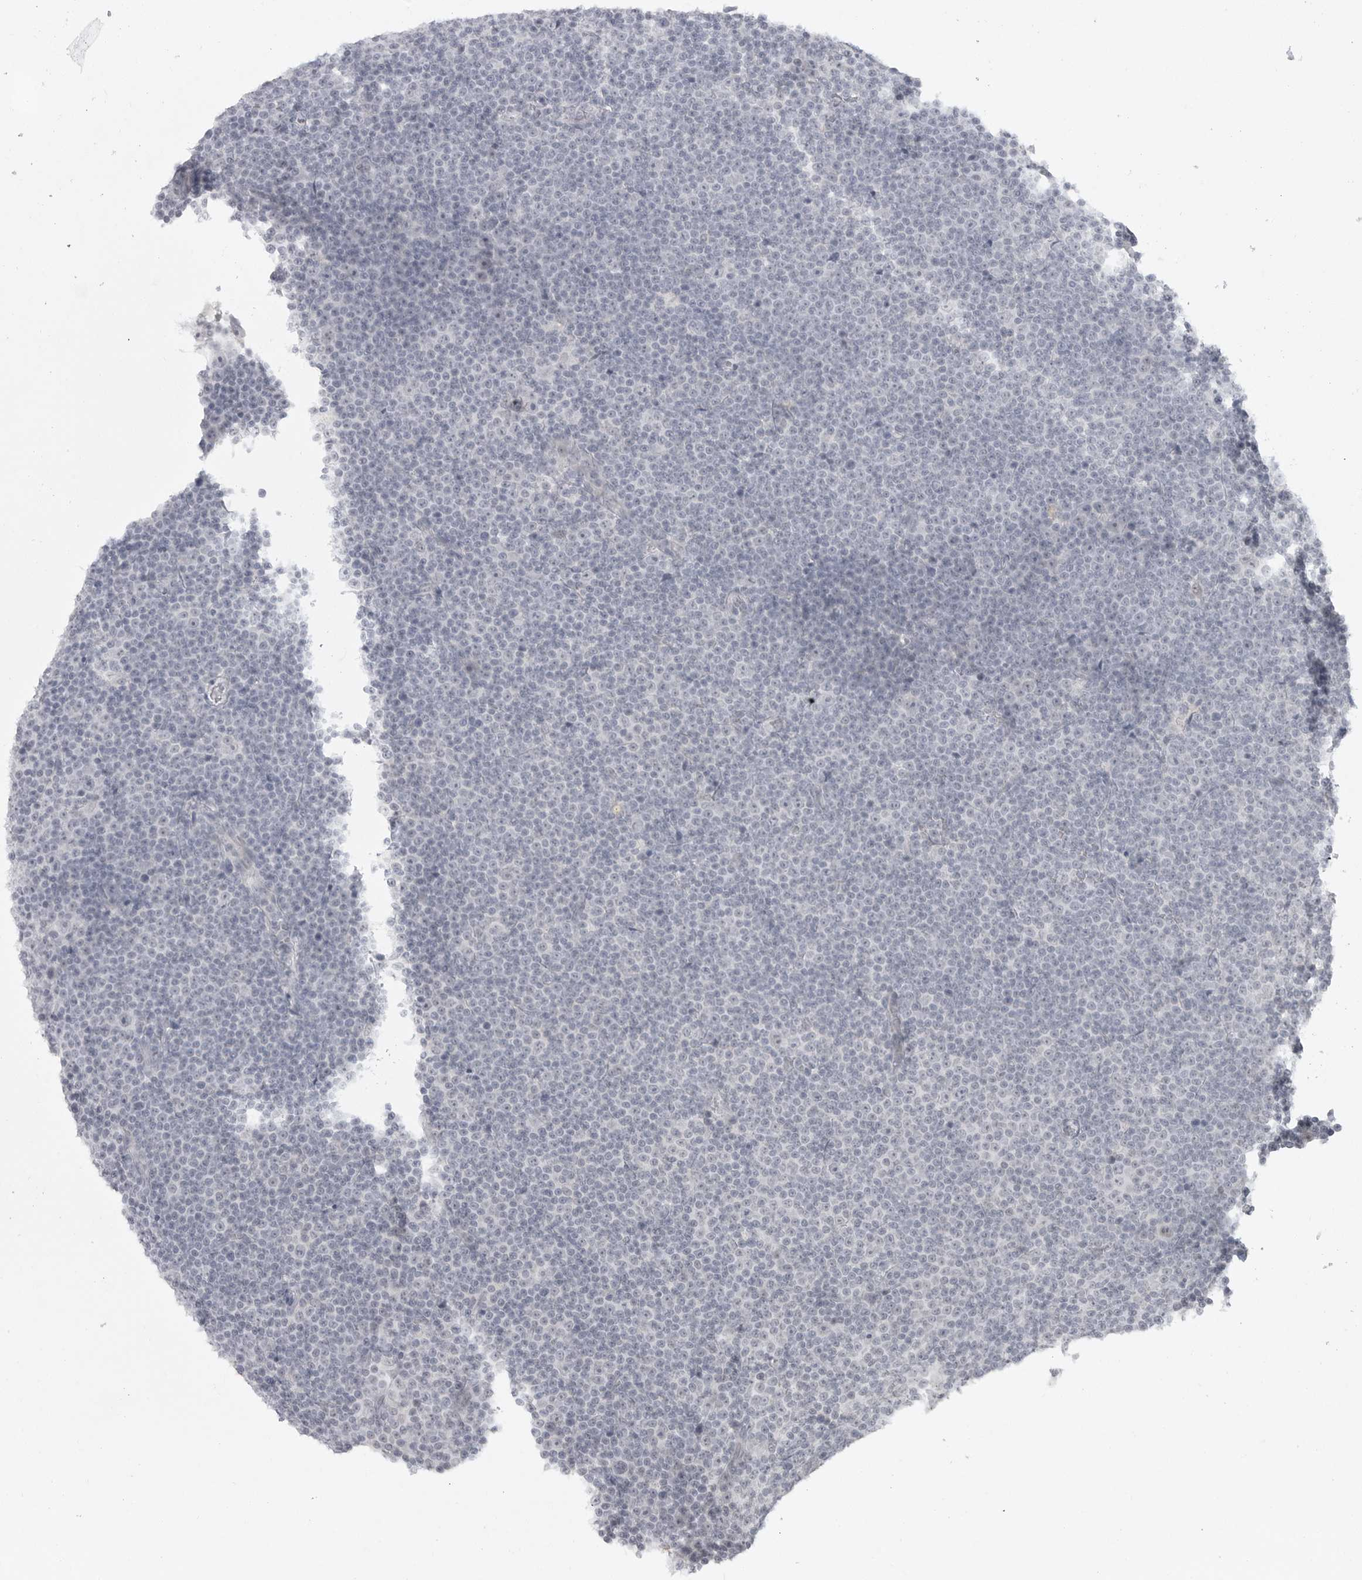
{"staining": {"intensity": "negative", "quantity": "none", "location": "none"}, "tissue": "lymphoma", "cell_type": "Tumor cells", "image_type": "cancer", "snomed": [{"axis": "morphology", "description": "Malignant lymphoma, non-Hodgkin's type, Low grade"}, {"axis": "topography", "description": "Lymph node"}], "caption": "The image exhibits no significant staining in tumor cells of low-grade malignant lymphoma, non-Hodgkin's type.", "gene": "TCTN3", "patient": {"sex": "female", "age": 67}}